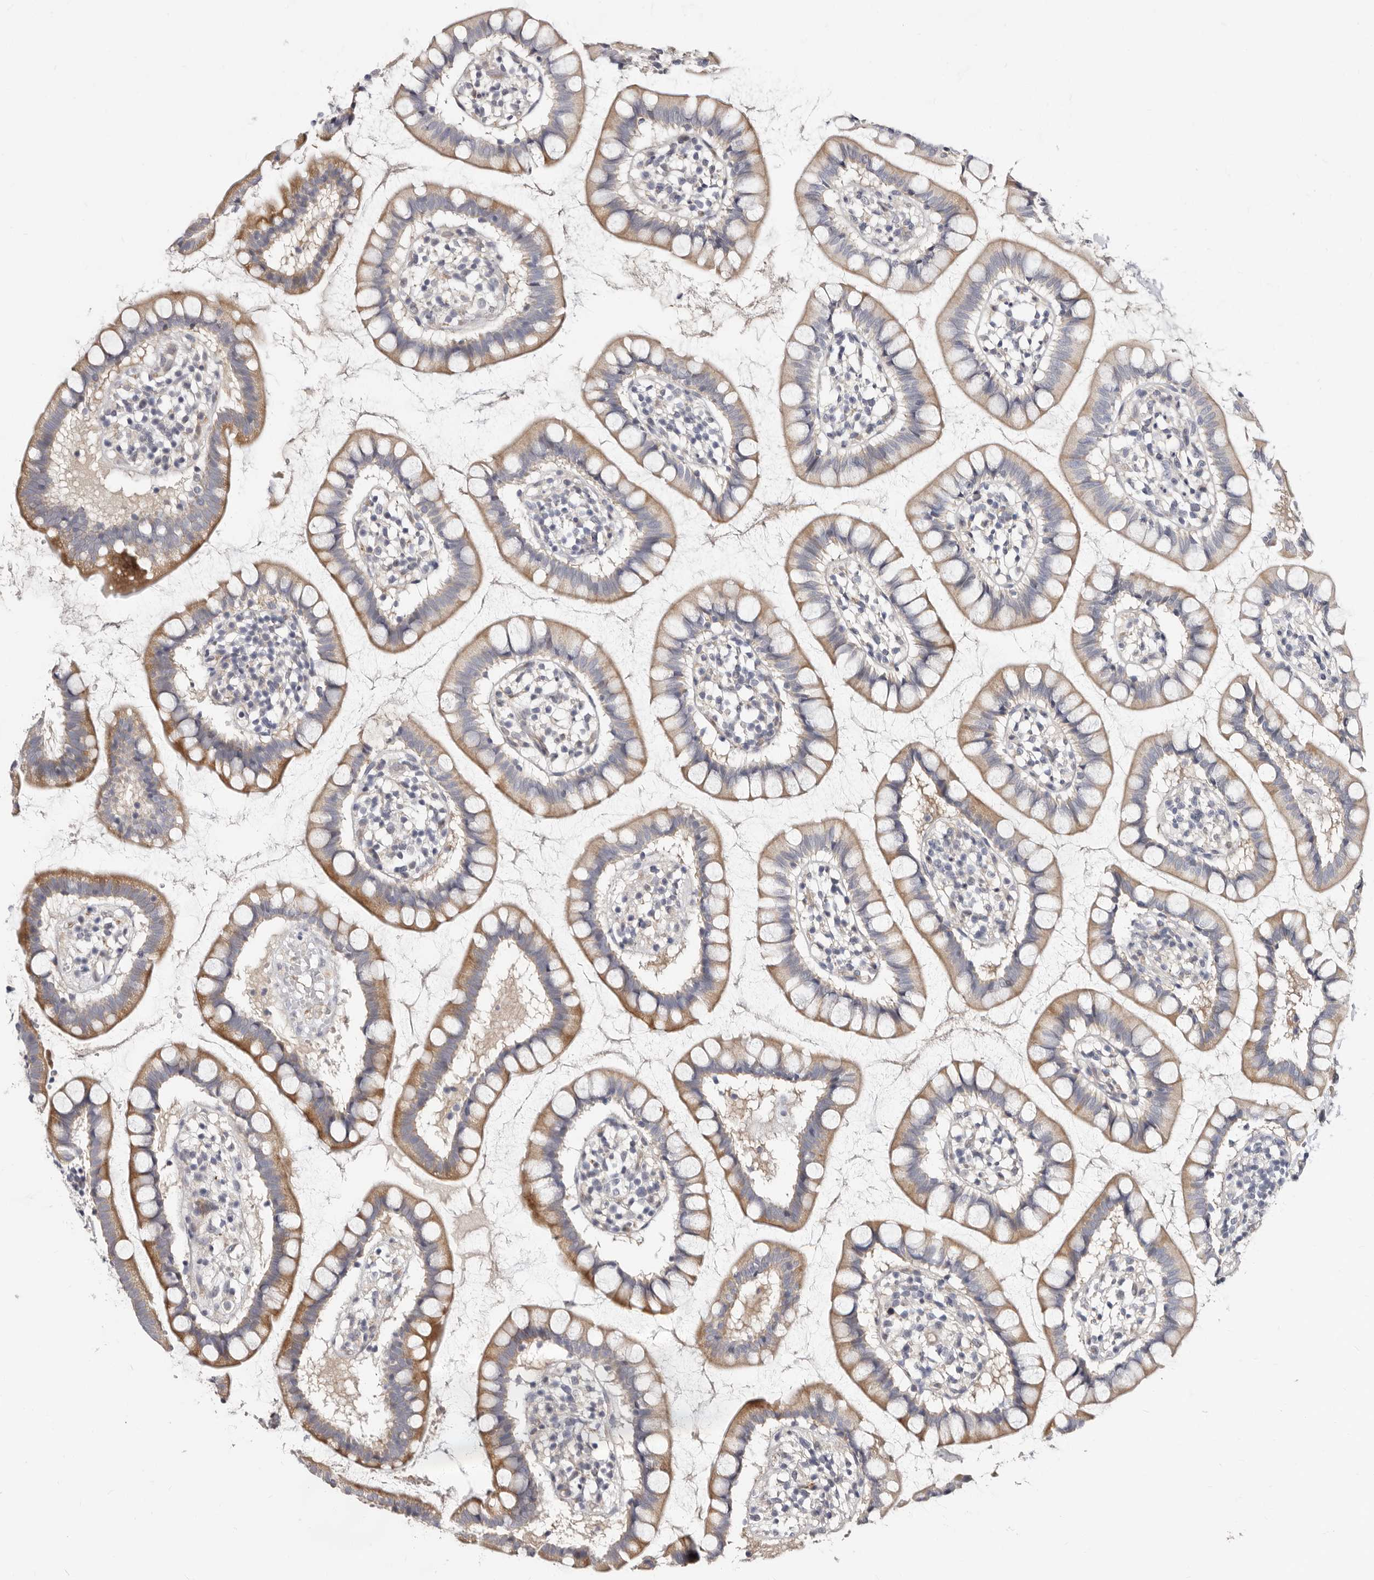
{"staining": {"intensity": "moderate", "quantity": ">75%", "location": "cytoplasmic/membranous"}, "tissue": "small intestine", "cell_type": "Glandular cells", "image_type": "normal", "snomed": [{"axis": "morphology", "description": "Normal tissue, NOS"}, {"axis": "topography", "description": "Small intestine"}], "caption": "DAB immunohistochemical staining of benign small intestine exhibits moderate cytoplasmic/membranous protein staining in about >75% of glandular cells. (DAB (3,3'-diaminobenzidine) = brown stain, brightfield microscopy at high magnification).", "gene": "KLHL4", "patient": {"sex": "female", "age": 84}}